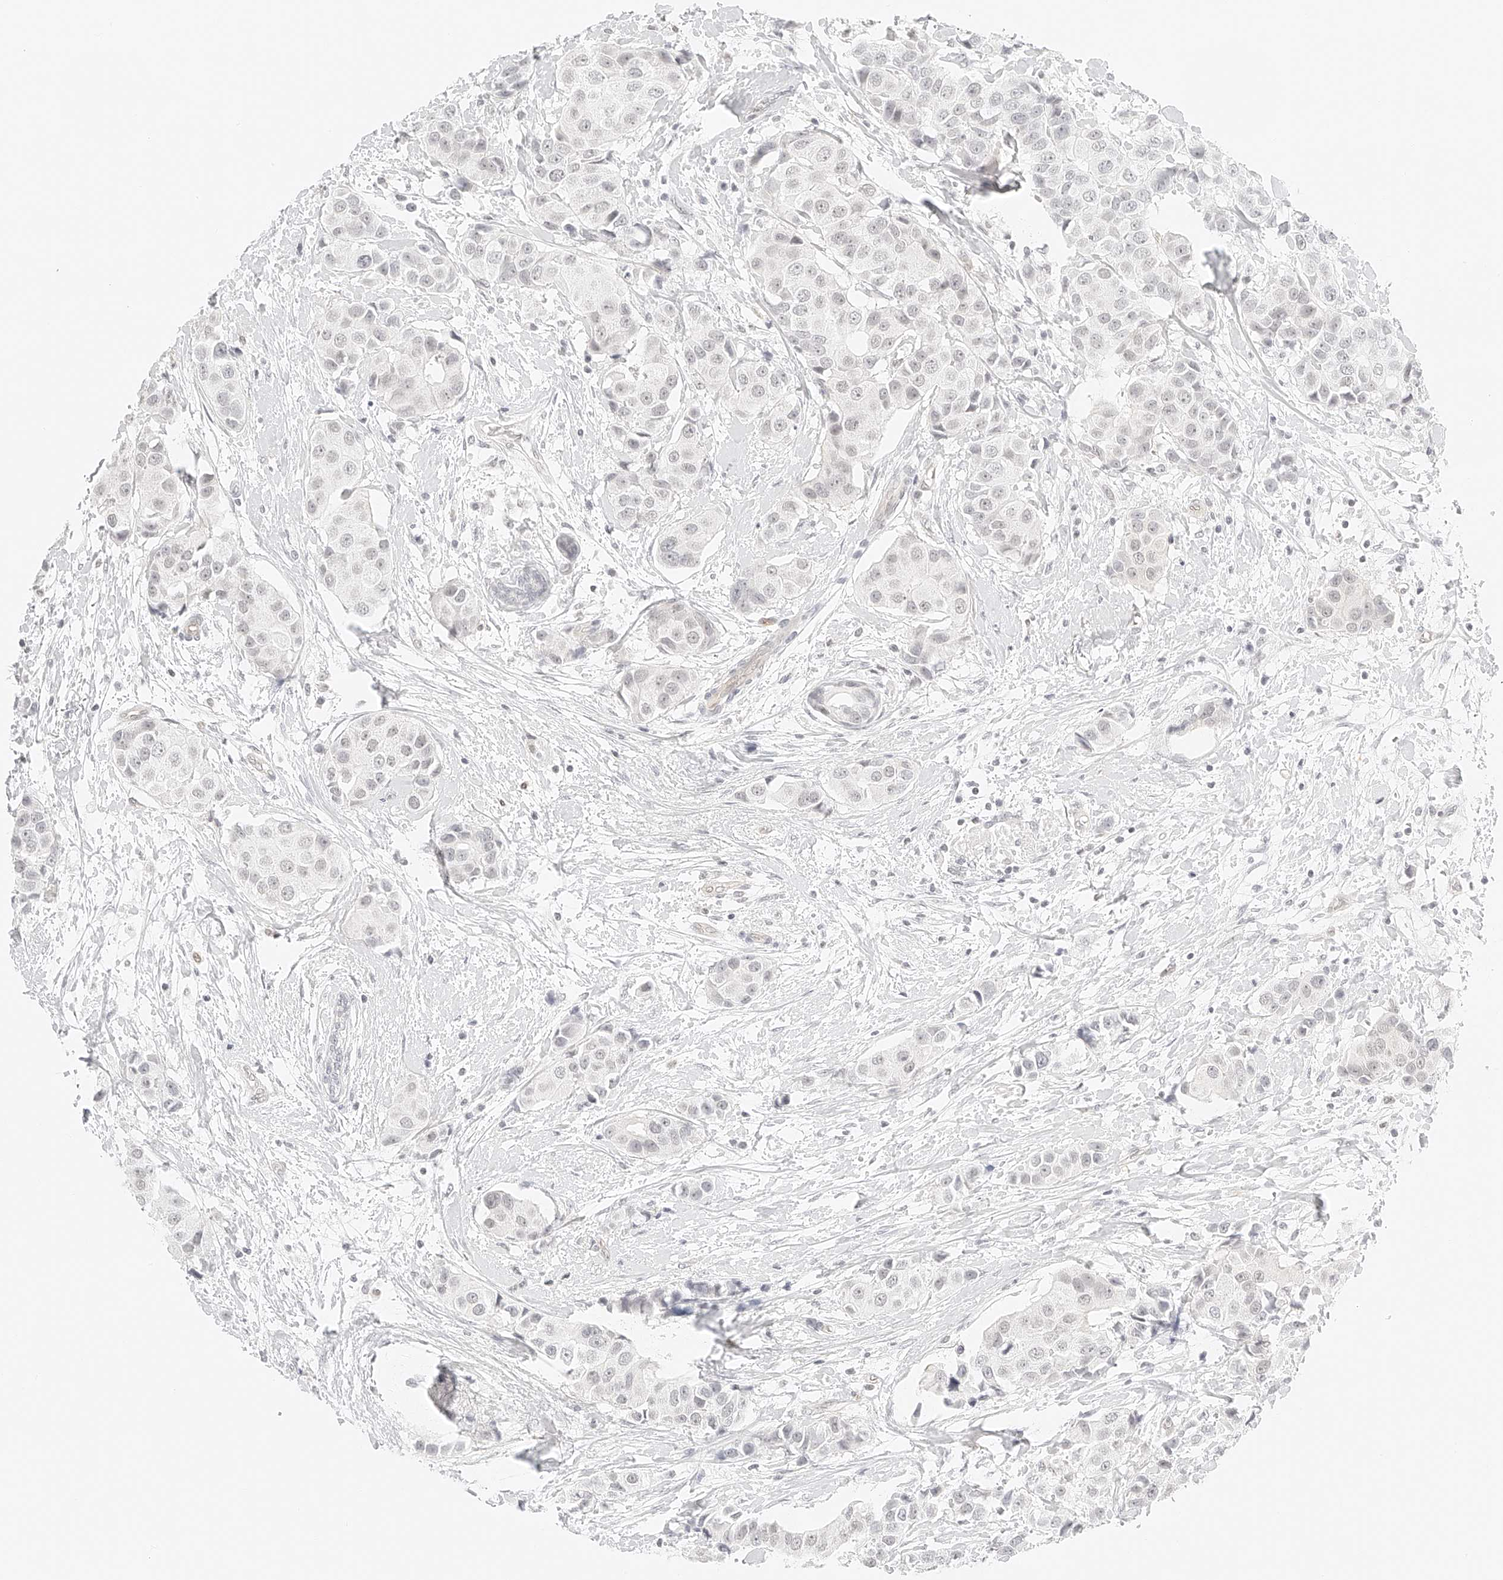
{"staining": {"intensity": "negative", "quantity": "none", "location": "none"}, "tissue": "breast cancer", "cell_type": "Tumor cells", "image_type": "cancer", "snomed": [{"axis": "morphology", "description": "Normal tissue, NOS"}, {"axis": "morphology", "description": "Duct carcinoma"}, {"axis": "topography", "description": "Breast"}], "caption": "Immunohistochemistry micrograph of neoplastic tissue: breast cancer (infiltrating ductal carcinoma) stained with DAB reveals no significant protein expression in tumor cells.", "gene": "ZFP69", "patient": {"sex": "female", "age": 39}}